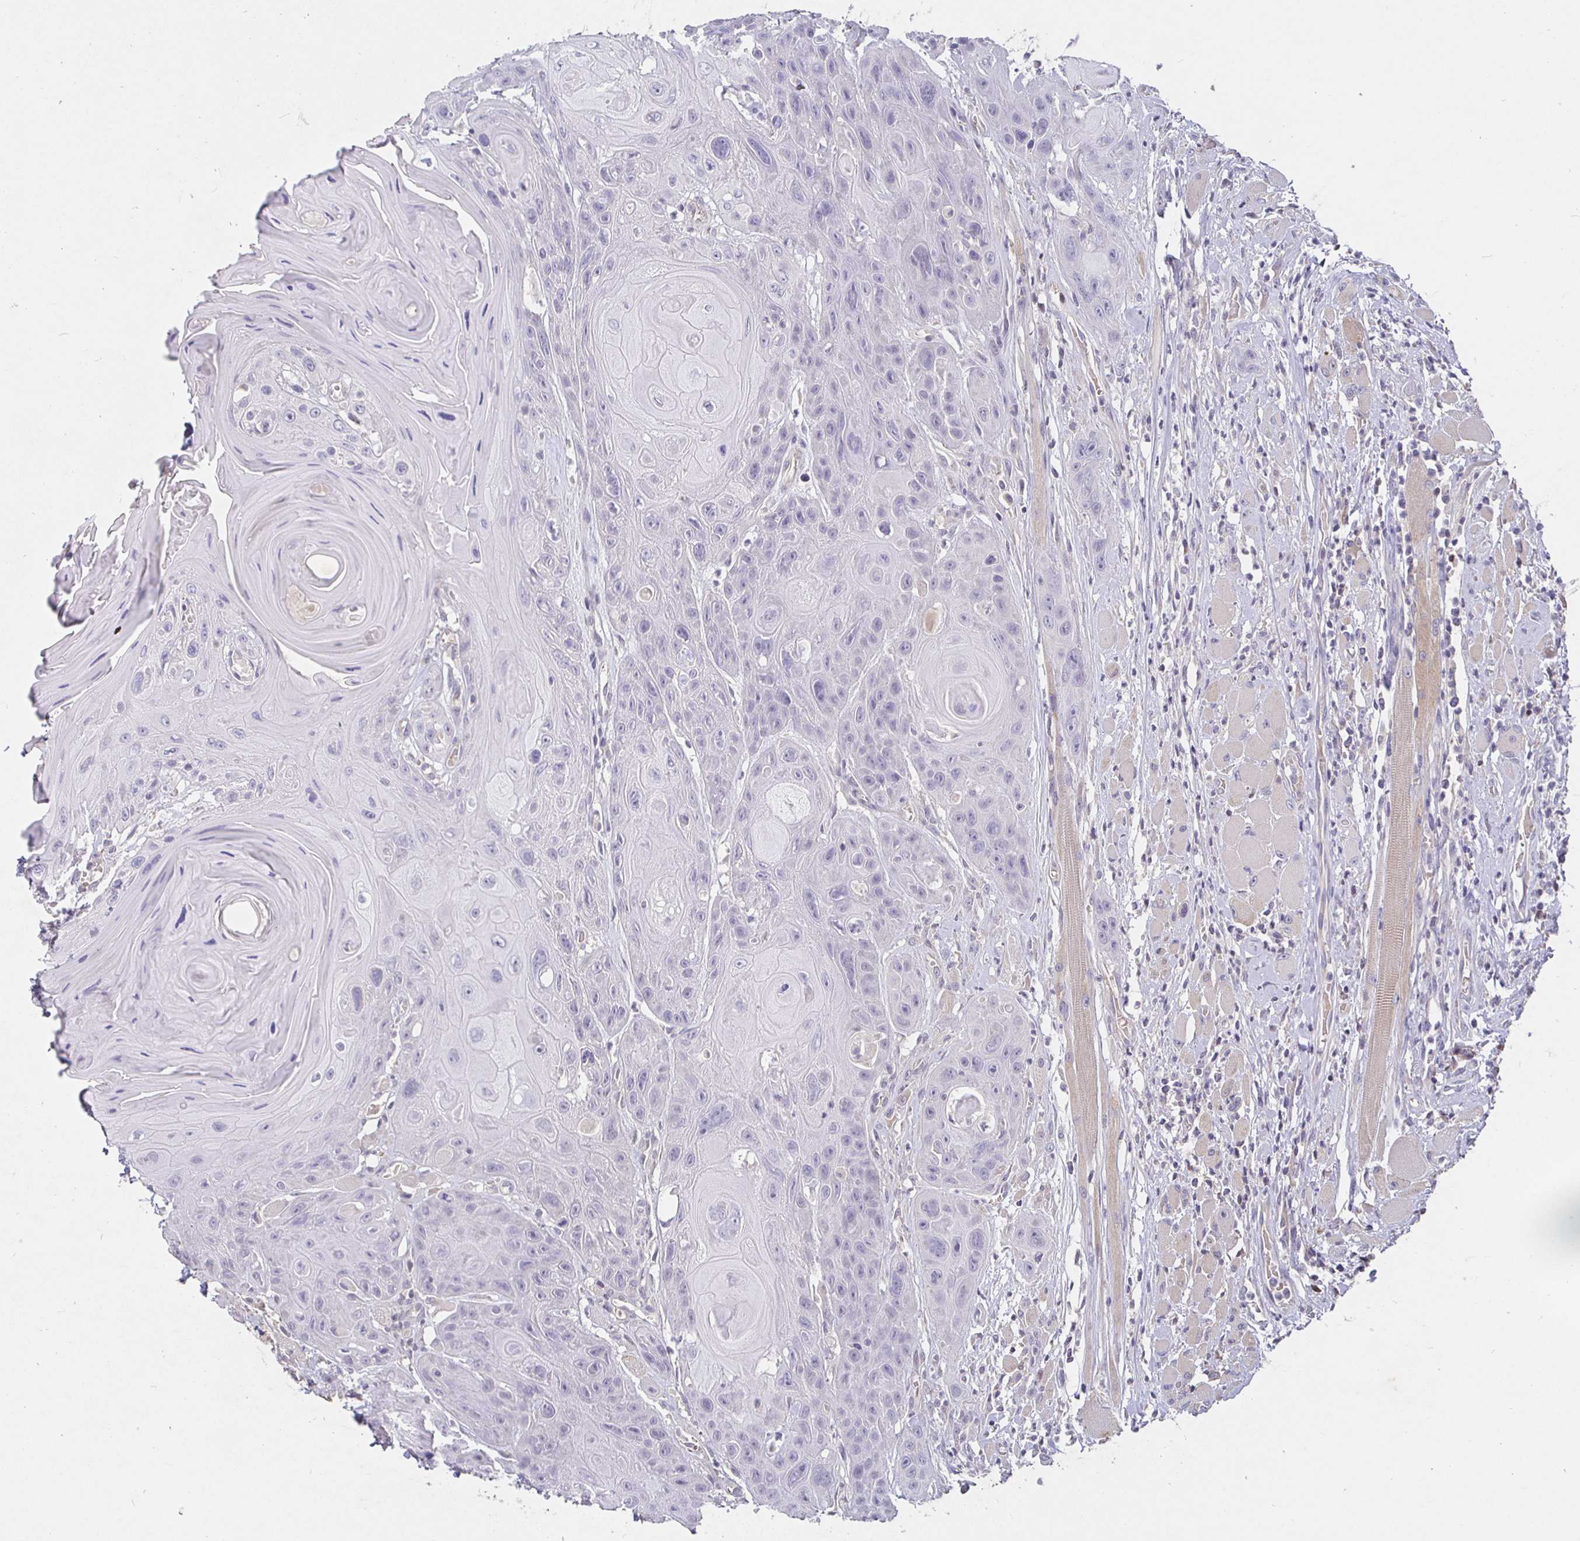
{"staining": {"intensity": "negative", "quantity": "none", "location": "none"}, "tissue": "head and neck cancer", "cell_type": "Tumor cells", "image_type": "cancer", "snomed": [{"axis": "morphology", "description": "Squamous cell carcinoma, NOS"}, {"axis": "topography", "description": "Head-Neck"}], "caption": "DAB (3,3'-diaminobenzidine) immunohistochemical staining of human head and neck squamous cell carcinoma displays no significant positivity in tumor cells. (IHC, brightfield microscopy, high magnification).", "gene": "SHISA4", "patient": {"sex": "female", "age": 59}}